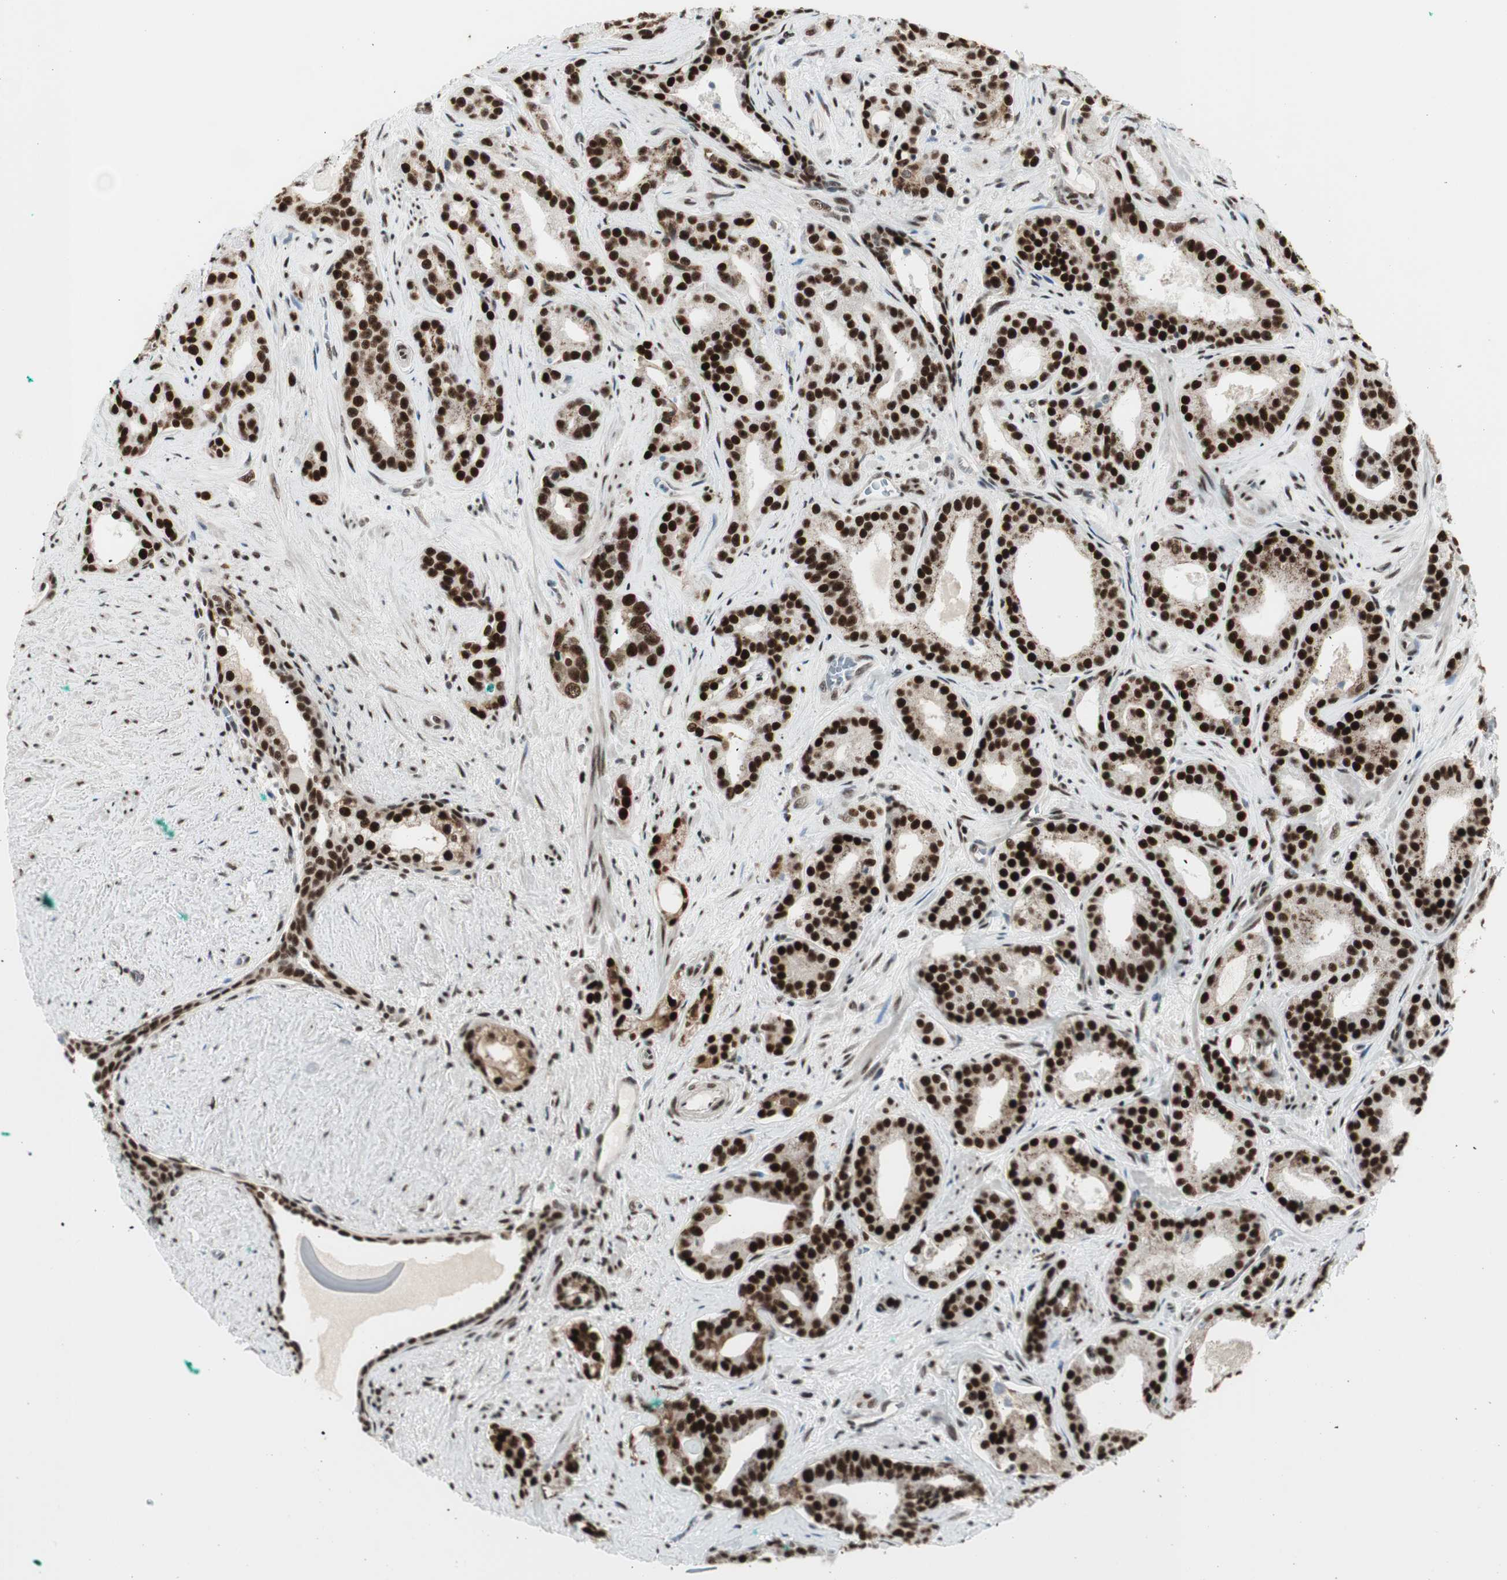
{"staining": {"intensity": "strong", "quantity": ">75%", "location": "nuclear"}, "tissue": "prostate cancer", "cell_type": "Tumor cells", "image_type": "cancer", "snomed": [{"axis": "morphology", "description": "Adenocarcinoma, Low grade"}, {"axis": "topography", "description": "Prostate"}], "caption": "Immunohistochemical staining of prostate cancer reveals high levels of strong nuclear staining in approximately >75% of tumor cells. (DAB (3,3'-diaminobenzidine) IHC, brown staining for protein, blue staining for nuclei).", "gene": "HEXIM1", "patient": {"sex": "male", "age": 63}}